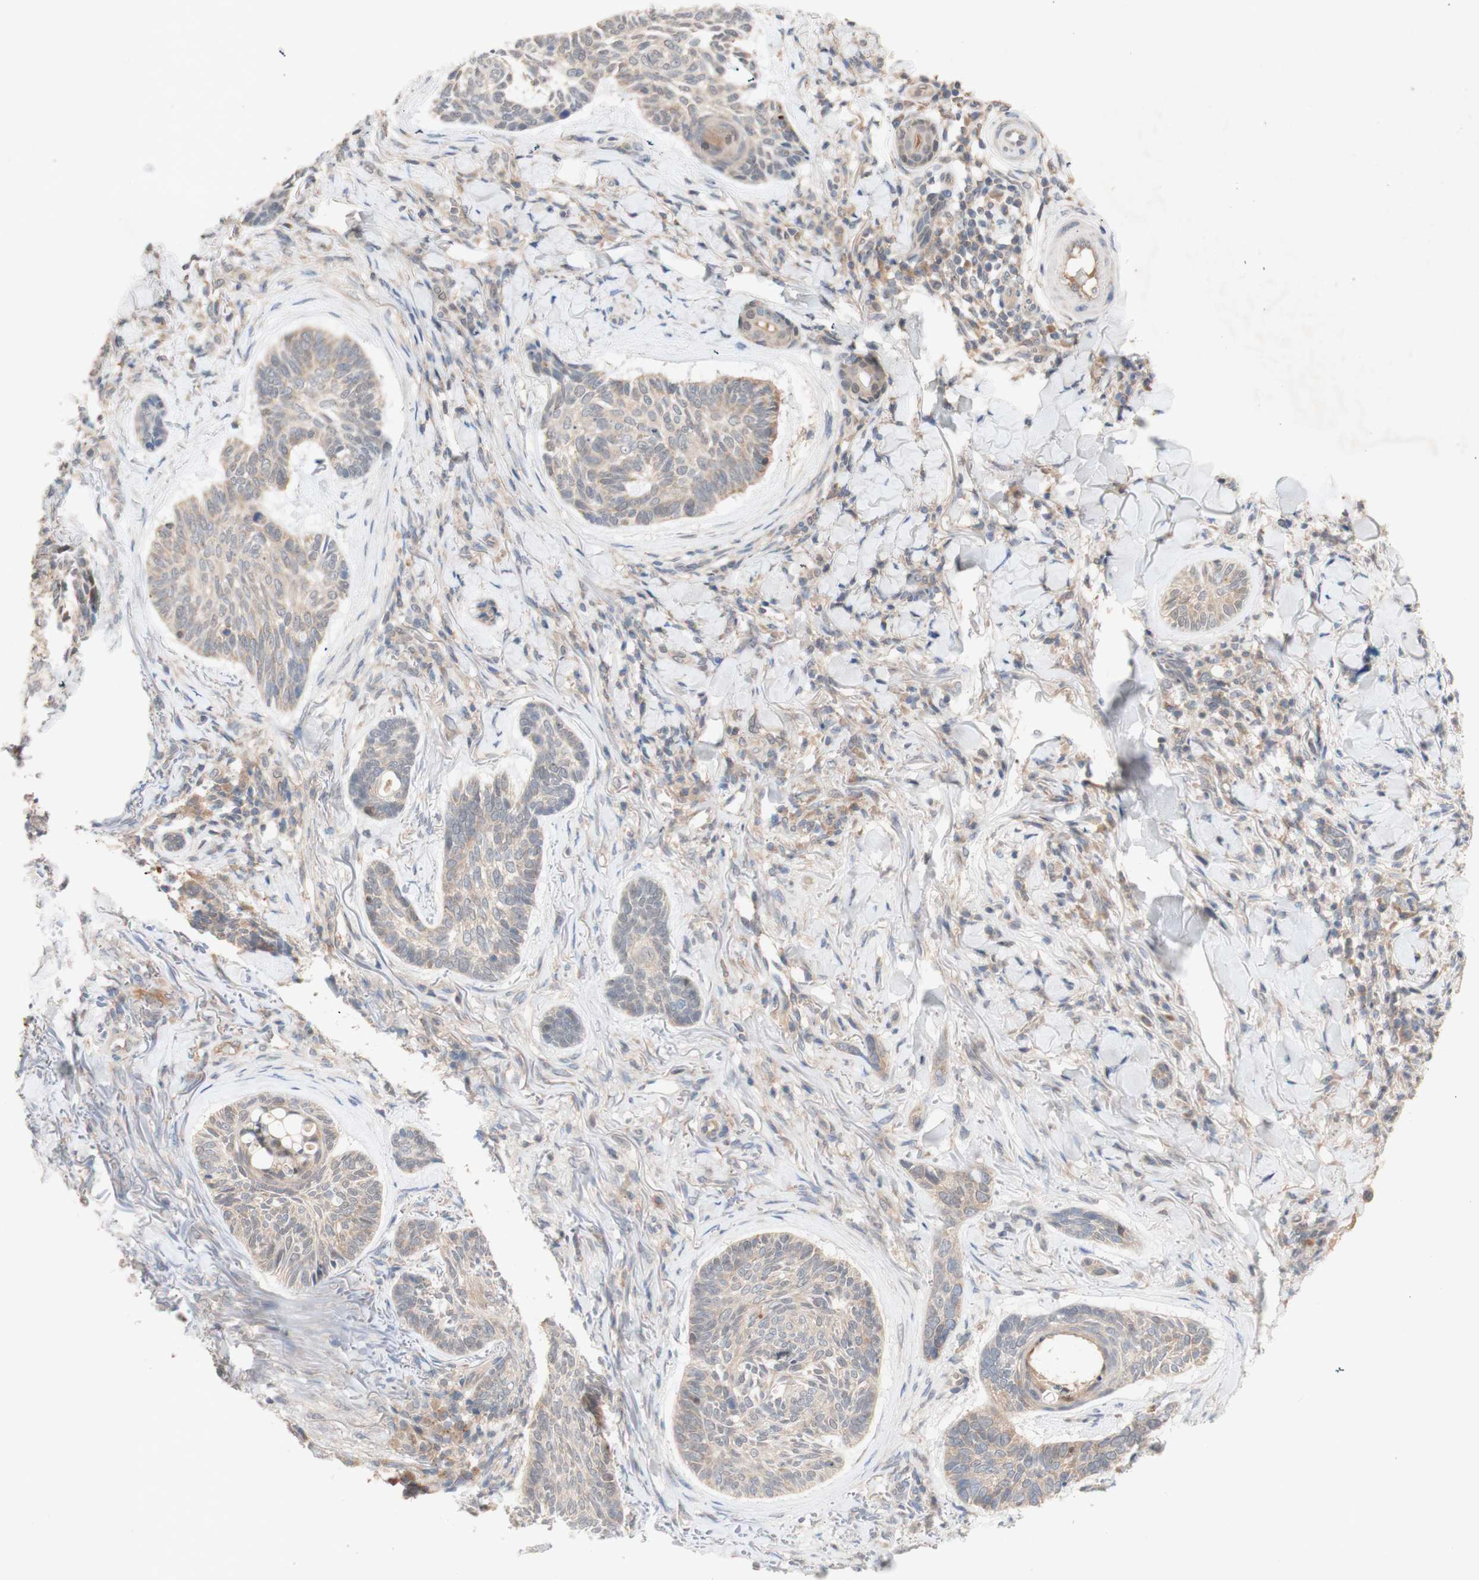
{"staining": {"intensity": "weak", "quantity": ">75%", "location": "cytoplasmic/membranous"}, "tissue": "skin cancer", "cell_type": "Tumor cells", "image_type": "cancer", "snomed": [{"axis": "morphology", "description": "Basal cell carcinoma"}, {"axis": "topography", "description": "Skin"}], "caption": "A micrograph showing weak cytoplasmic/membranous expression in about >75% of tumor cells in skin basal cell carcinoma, as visualized by brown immunohistochemical staining.", "gene": "PEX2", "patient": {"sex": "male", "age": 43}}